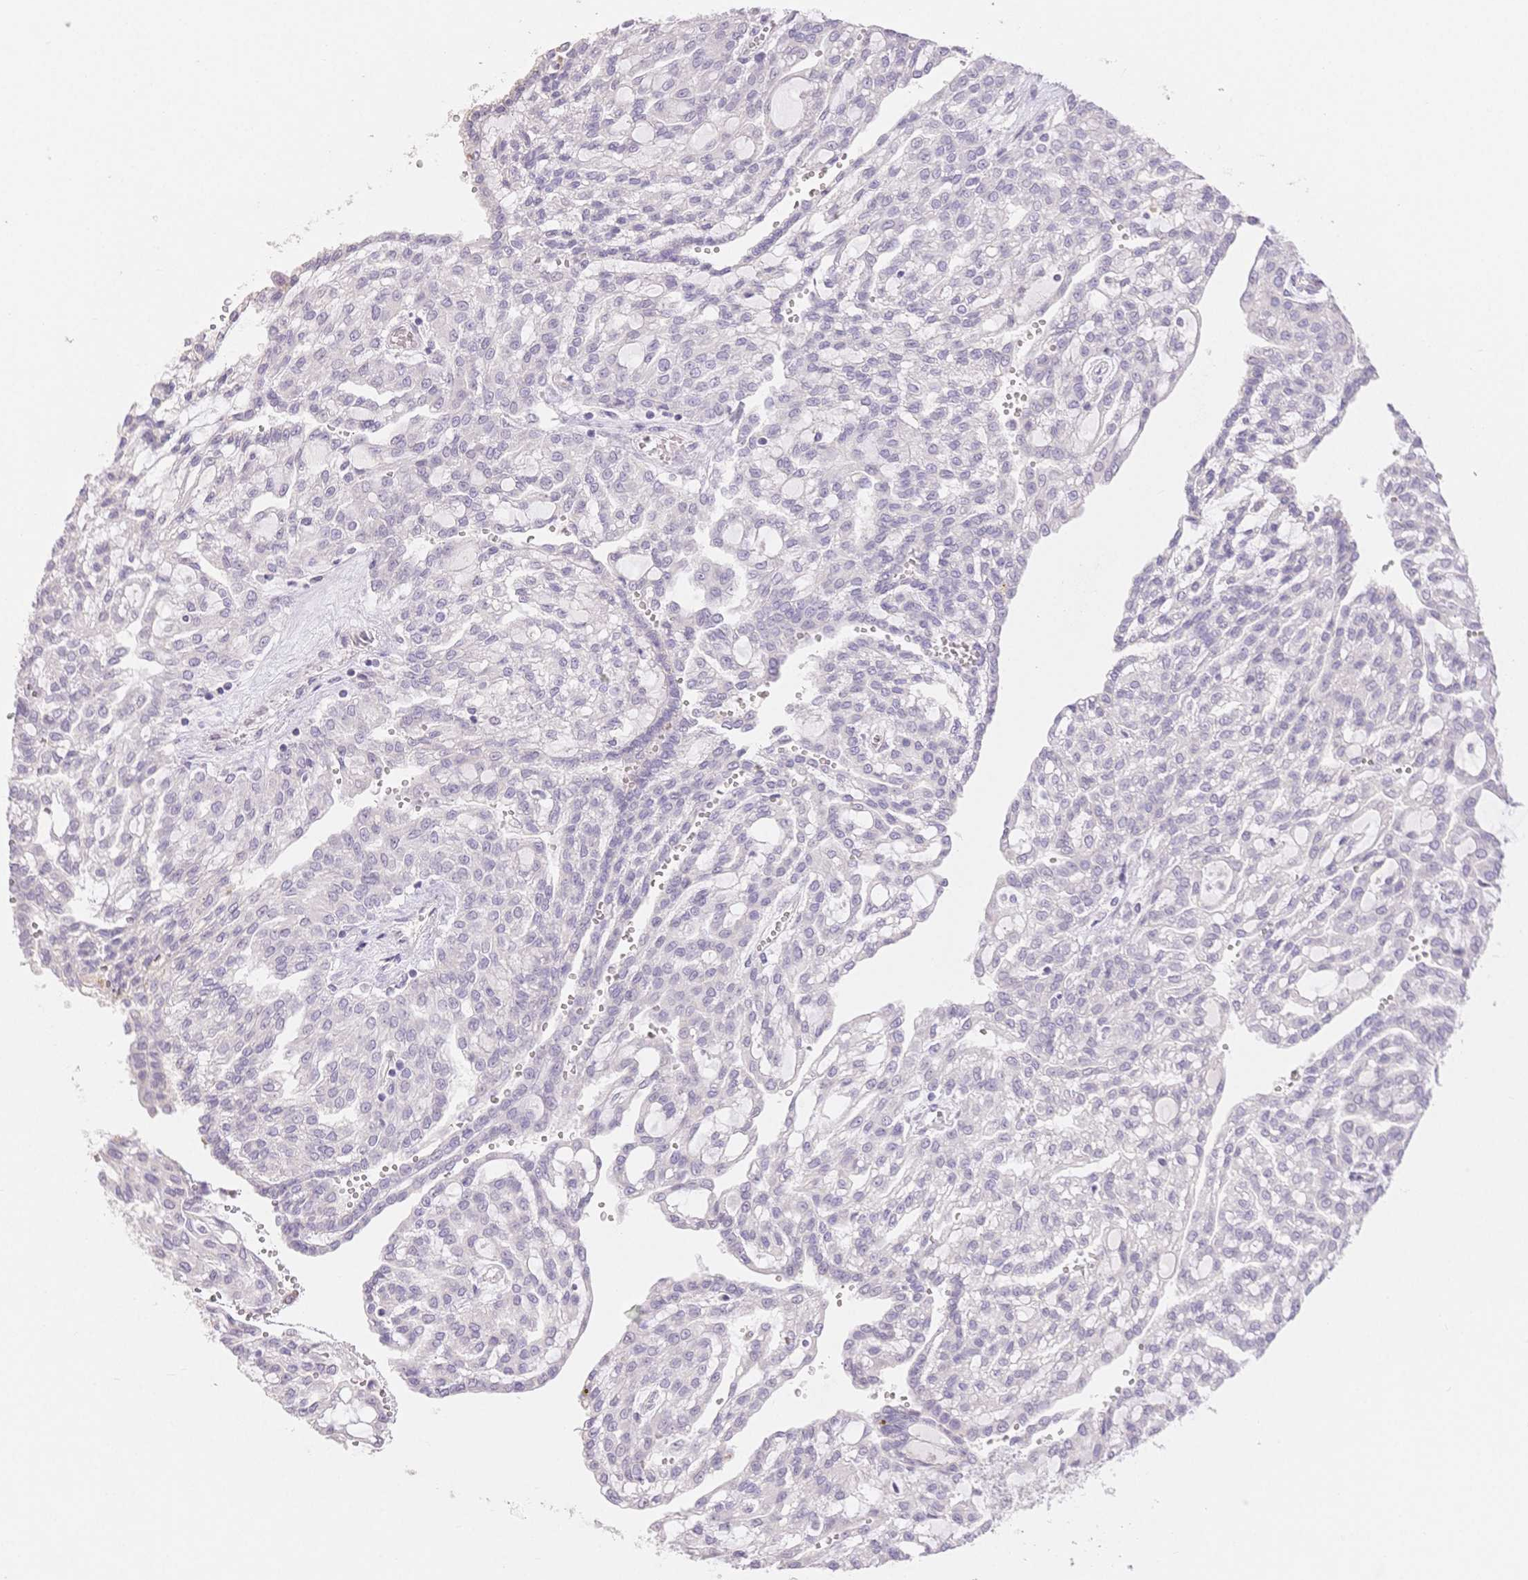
{"staining": {"intensity": "negative", "quantity": "none", "location": "none"}, "tissue": "renal cancer", "cell_type": "Tumor cells", "image_type": "cancer", "snomed": [{"axis": "morphology", "description": "Adenocarcinoma, NOS"}, {"axis": "topography", "description": "Kidney"}], "caption": "Renal adenocarcinoma was stained to show a protein in brown. There is no significant positivity in tumor cells.", "gene": "SUV39H2", "patient": {"sex": "male", "age": 63}}